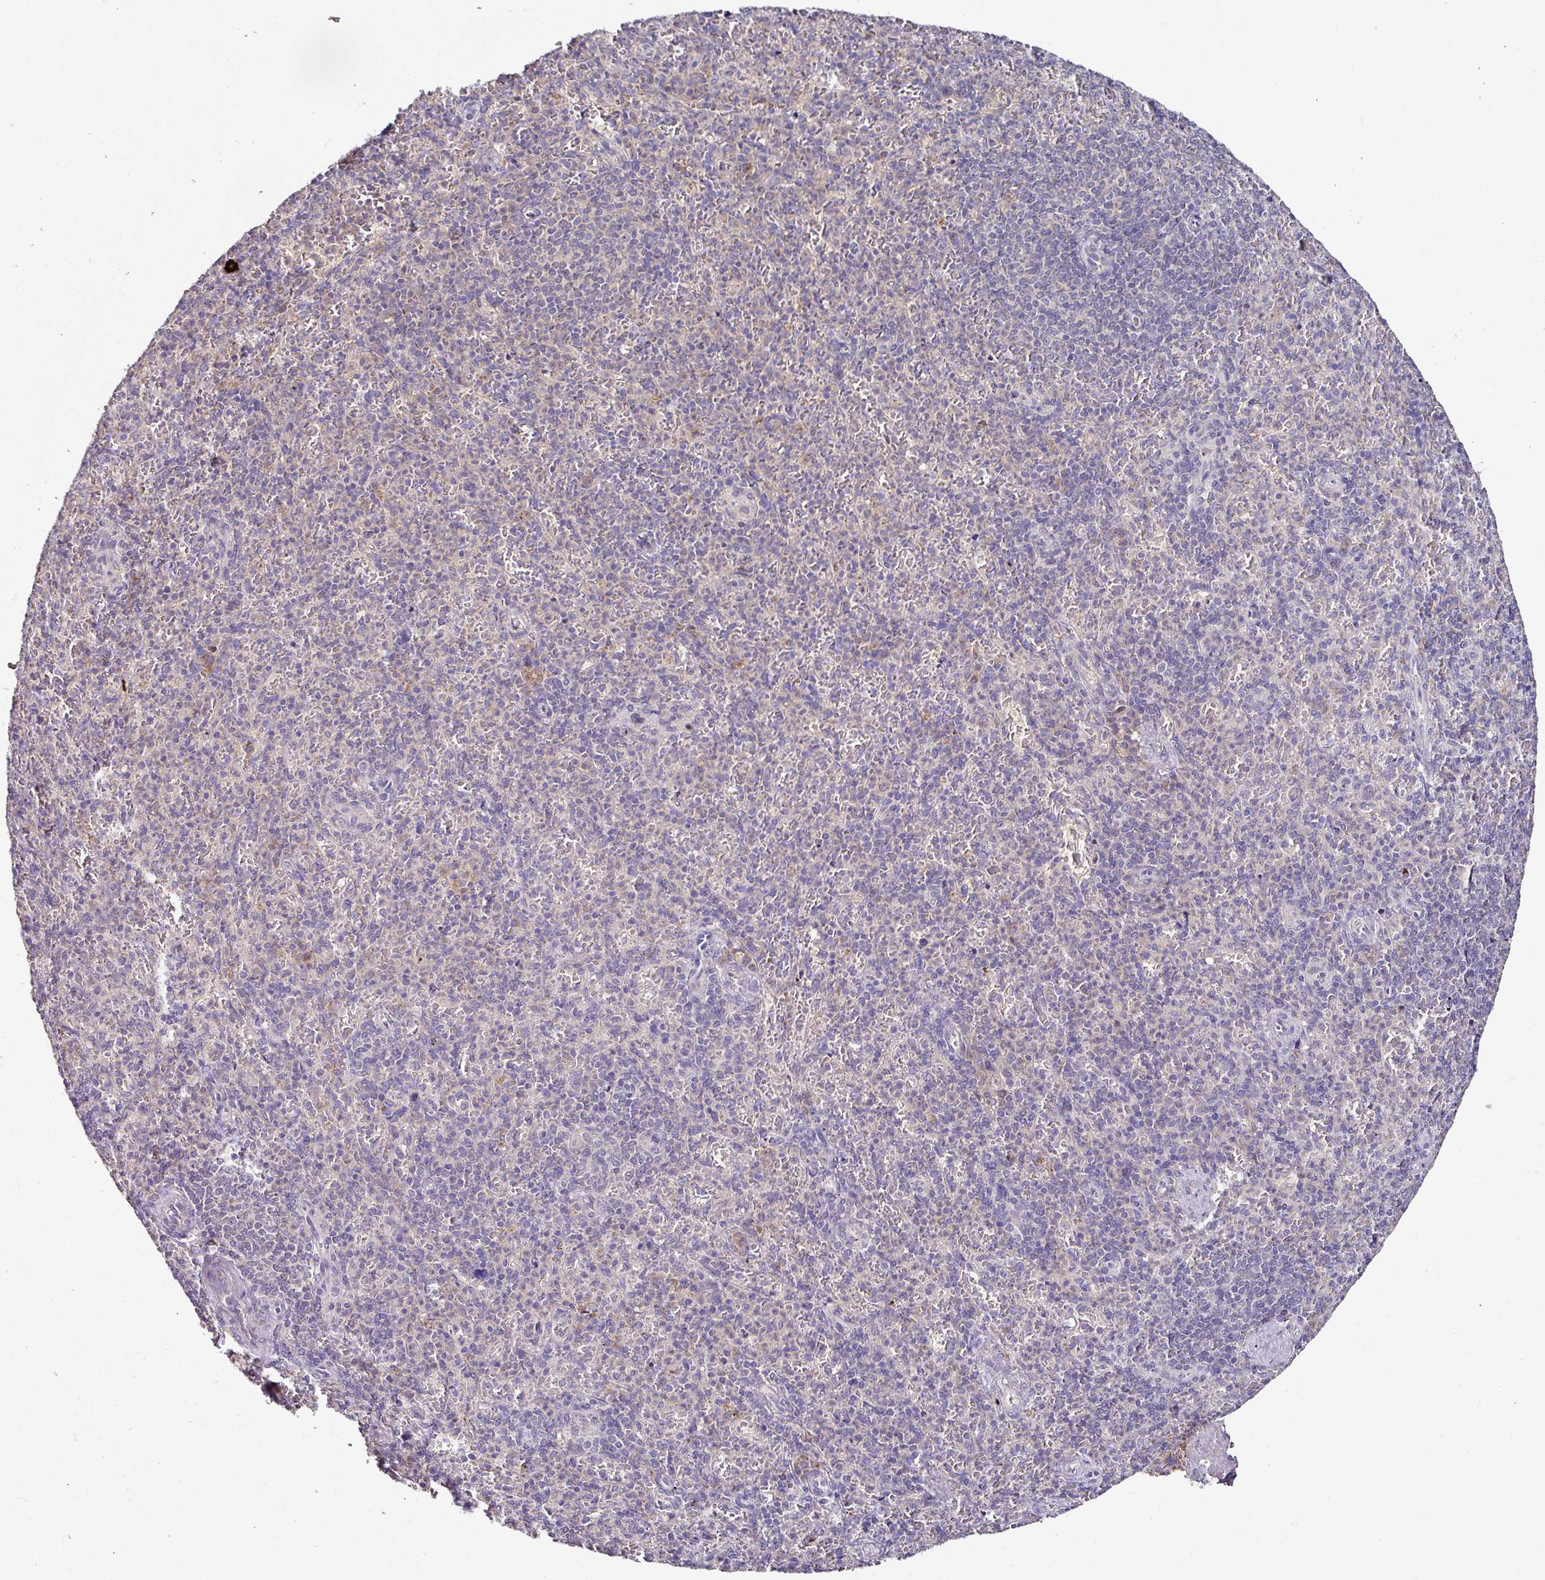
{"staining": {"intensity": "negative", "quantity": "none", "location": "none"}, "tissue": "spleen", "cell_type": "Cells in red pulp", "image_type": "normal", "snomed": [{"axis": "morphology", "description": "Normal tissue, NOS"}, {"axis": "topography", "description": "Spleen"}], "caption": "Immunohistochemical staining of unremarkable human spleen shows no significant staining in cells in red pulp.", "gene": "SKIC2", "patient": {"sex": "female", "age": 74}}